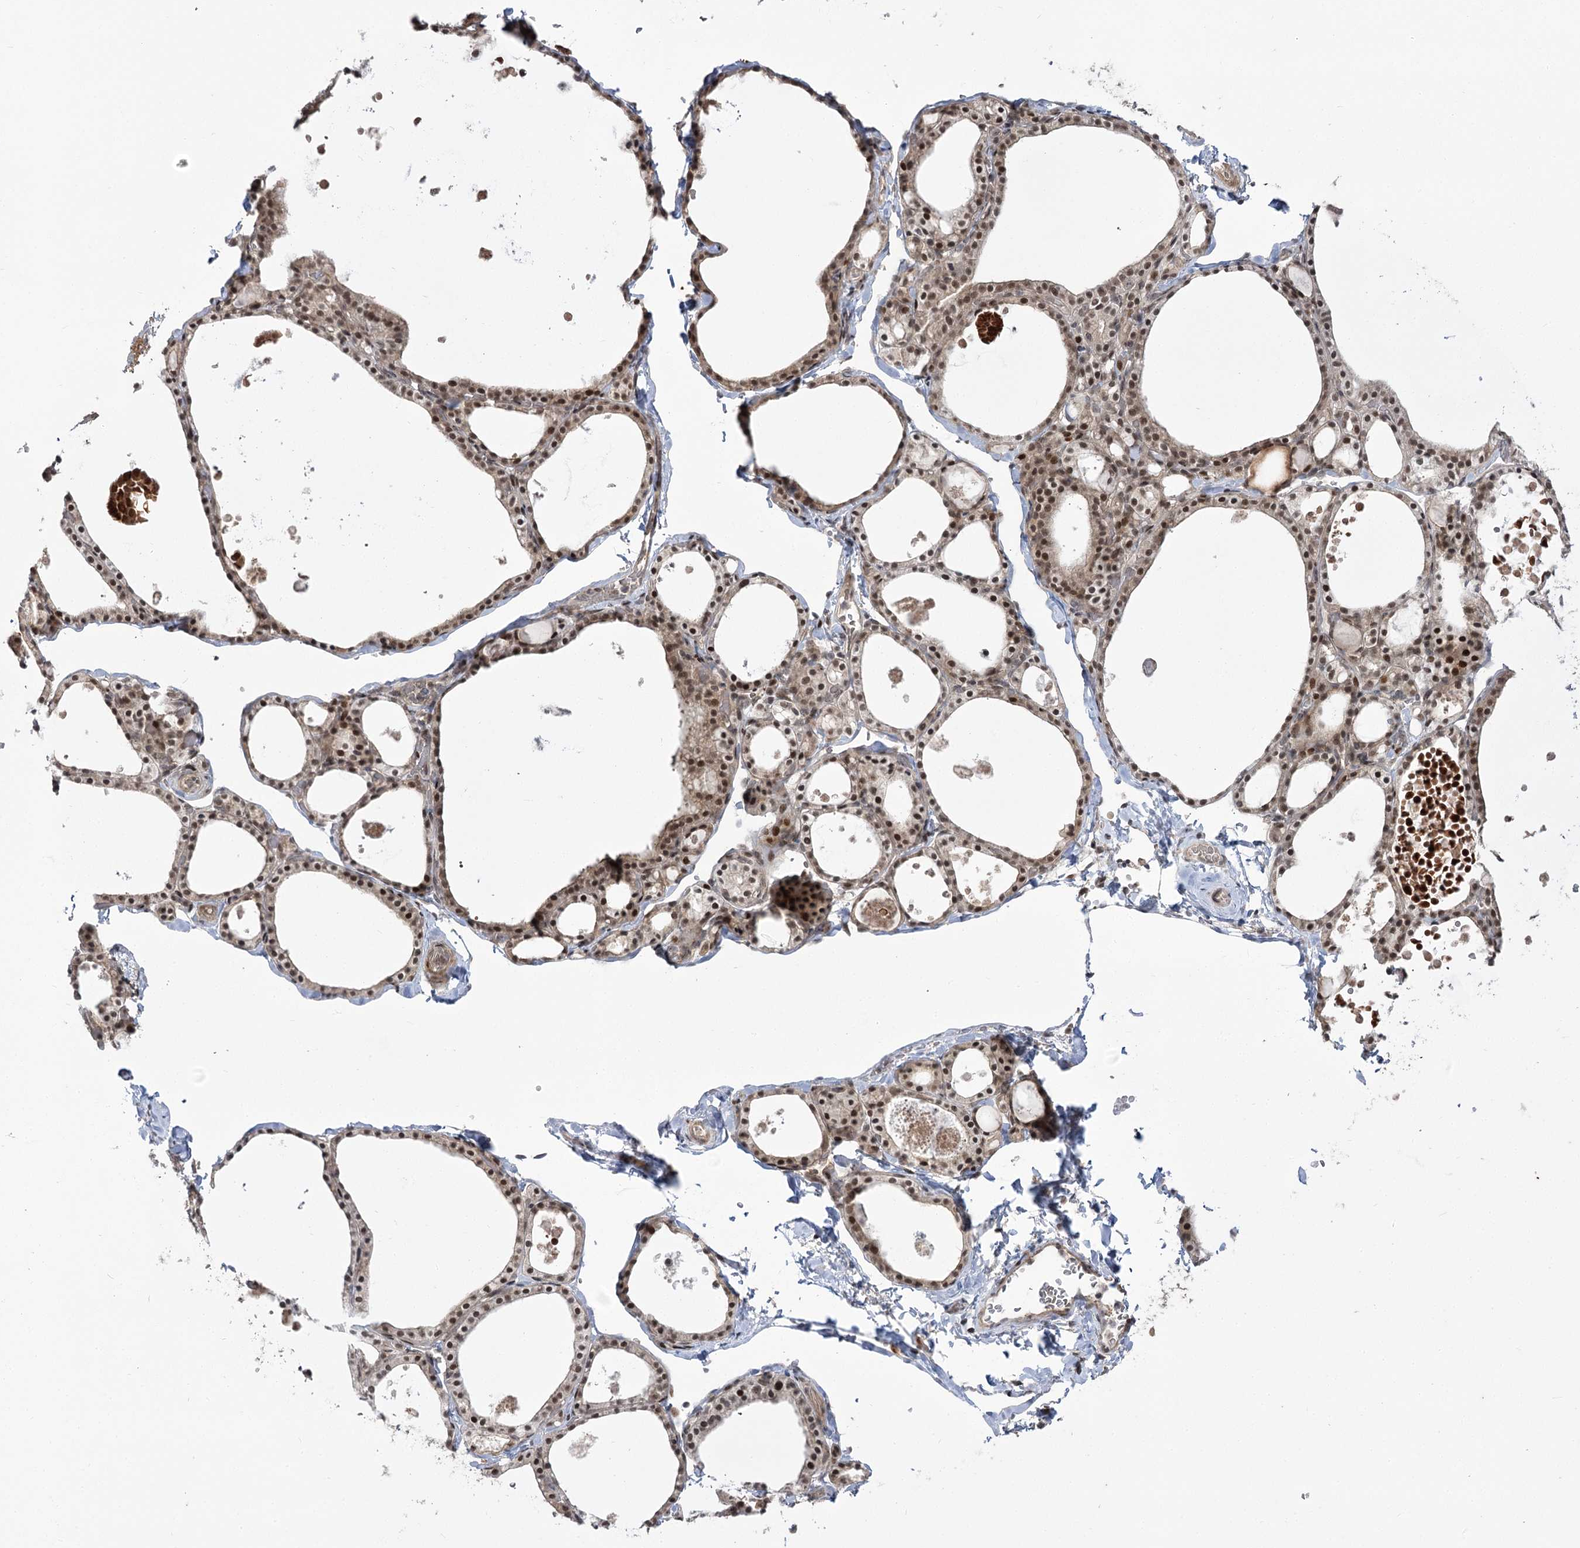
{"staining": {"intensity": "moderate", "quantity": ">75%", "location": "nuclear"}, "tissue": "thyroid gland", "cell_type": "Glandular cells", "image_type": "normal", "snomed": [{"axis": "morphology", "description": "Normal tissue, NOS"}, {"axis": "topography", "description": "Thyroid gland"}], "caption": "Moderate nuclear expression for a protein is seen in approximately >75% of glandular cells of unremarkable thyroid gland using immunohistochemistry (IHC).", "gene": "HELQ", "patient": {"sex": "male", "age": 56}}